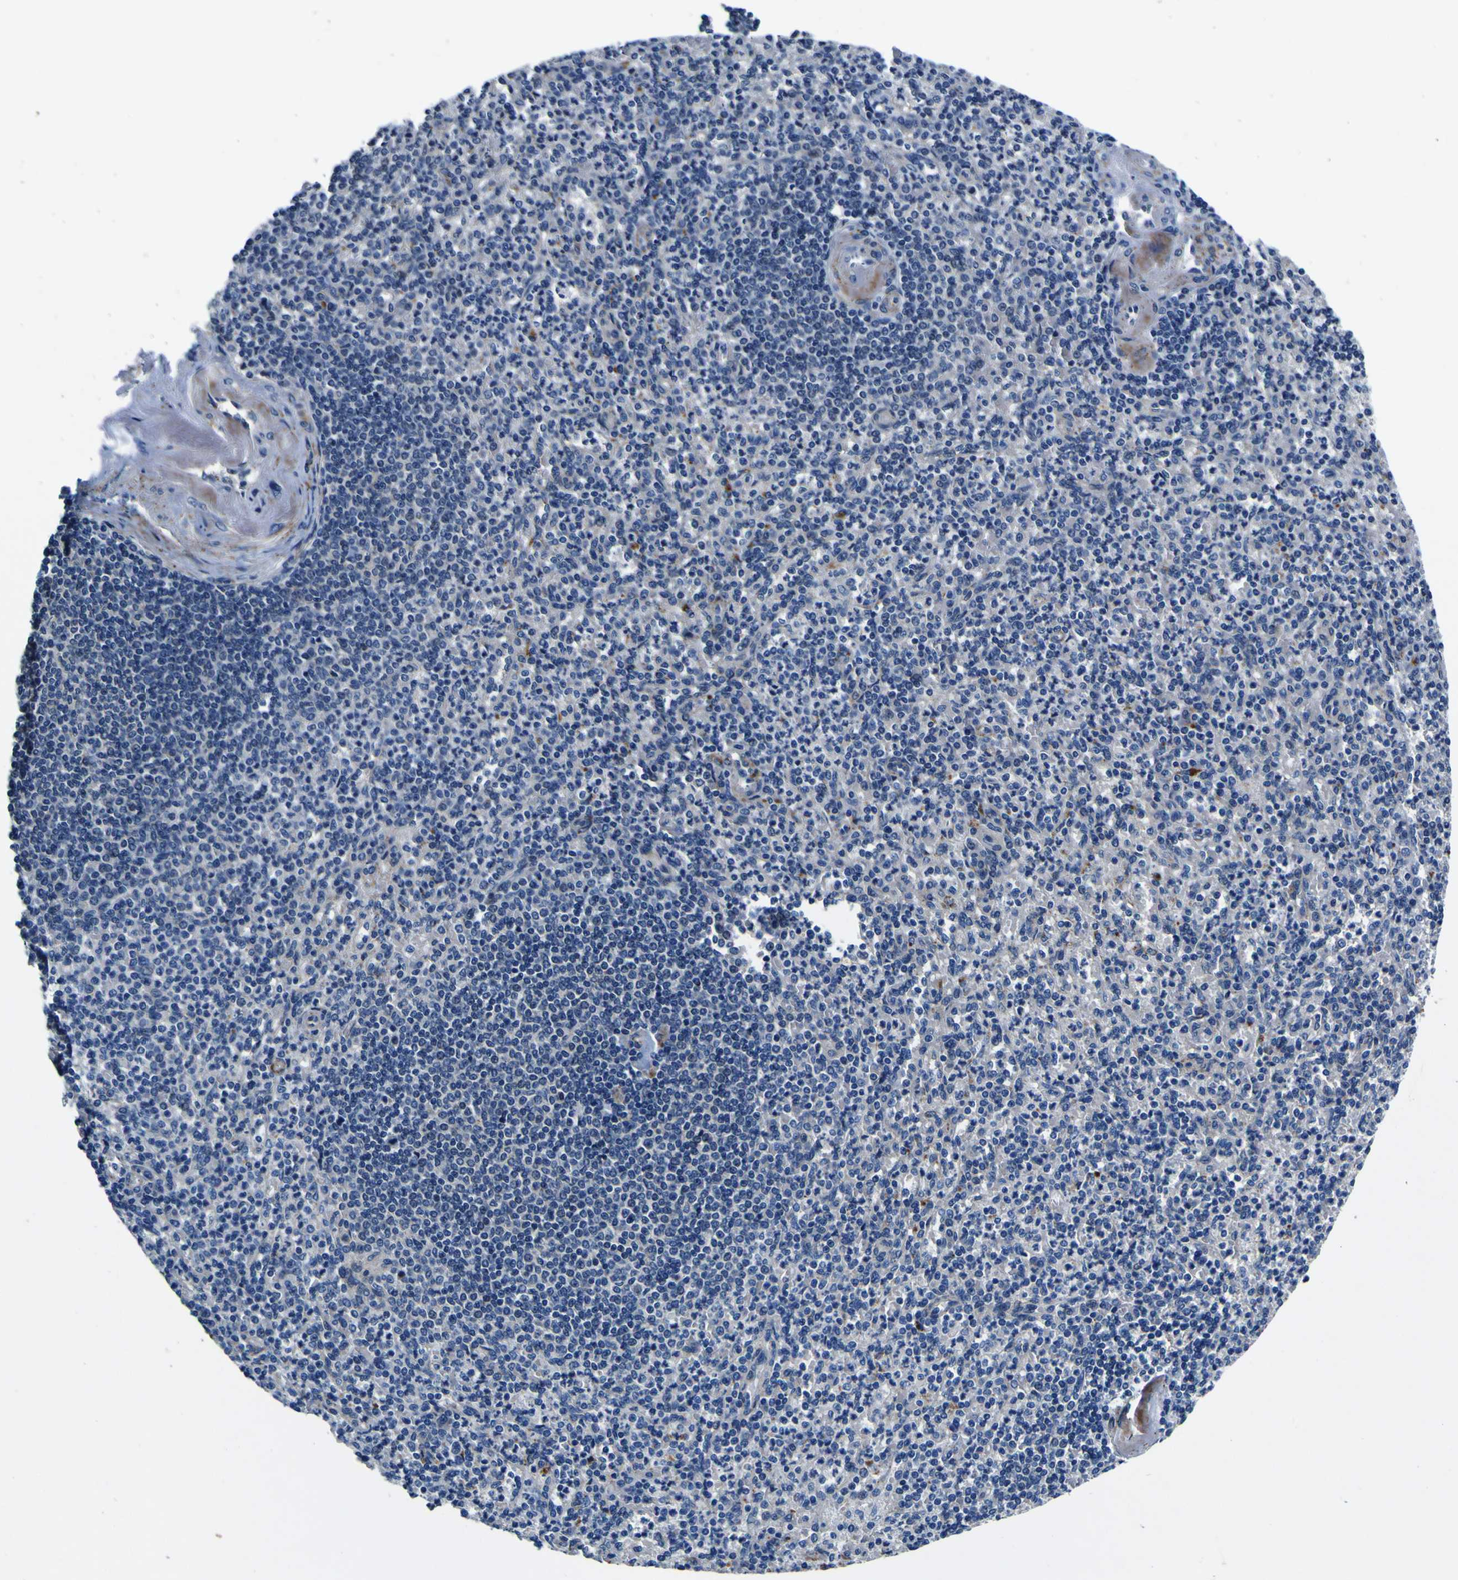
{"staining": {"intensity": "moderate", "quantity": "<25%", "location": "cytoplasmic/membranous"}, "tissue": "spleen", "cell_type": "Cells in red pulp", "image_type": "normal", "snomed": [{"axis": "morphology", "description": "Normal tissue, NOS"}, {"axis": "topography", "description": "Spleen"}], "caption": "This photomicrograph demonstrates immunohistochemistry staining of normal spleen, with low moderate cytoplasmic/membranous expression in approximately <25% of cells in red pulp.", "gene": "AGAP3", "patient": {"sex": "female", "age": 74}}